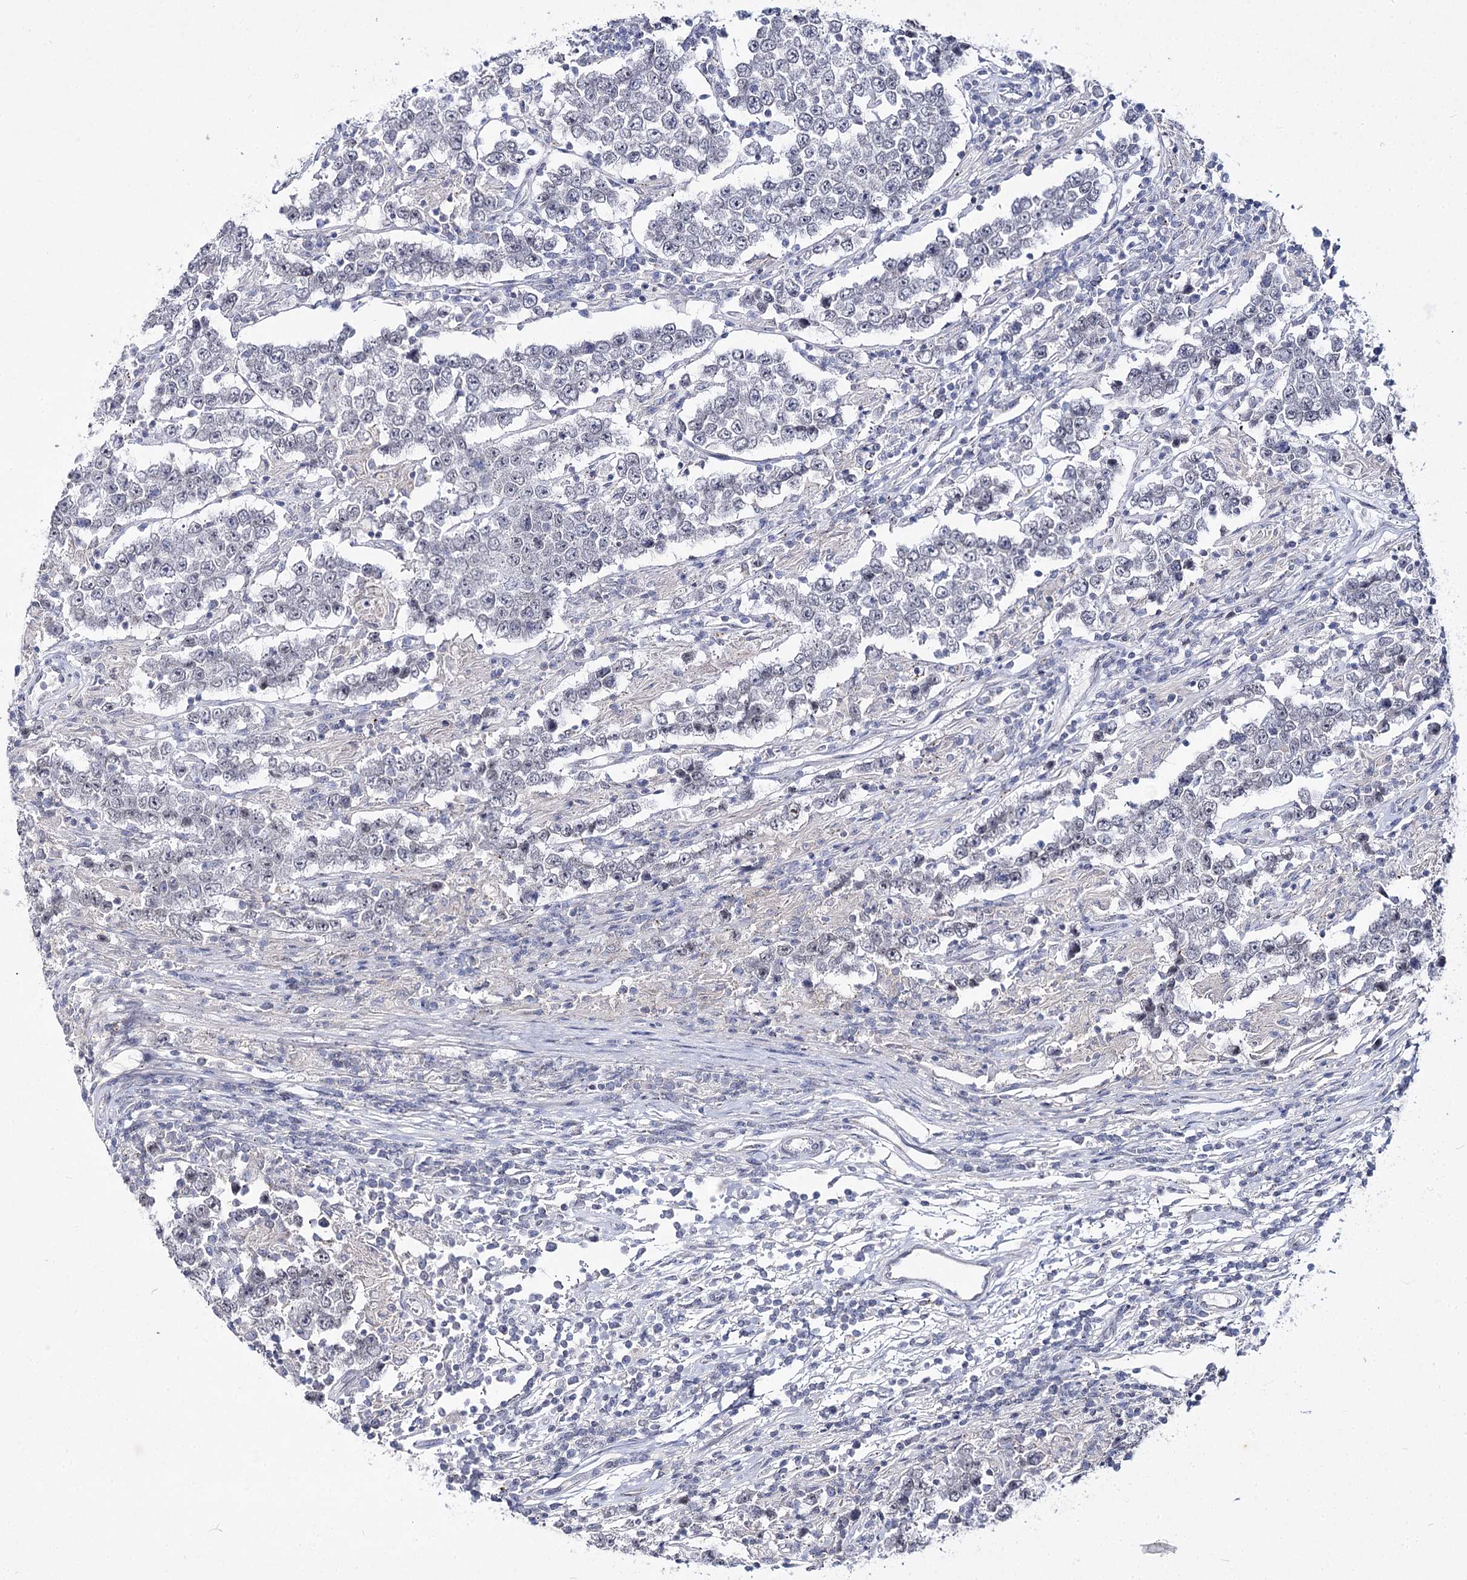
{"staining": {"intensity": "negative", "quantity": "none", "location": "none"}, "tissue": "testis cancer", "cell_type": "Tumor cells", "image_type": "cancer", "snomed": [{"axis": "morphology", "description": "Normal tissue, NOS"}, {"axis": "morphology", "description": "Urothelial carcinoma, High grade"}, {"axis": "morphology", "description": "Seminoma, NOS"}, {"axis": "morphology", "description": "Carcinoma, Embryonal, NOS"}, {"axis": "topography", "description": "Urinary bladder"}, {"axis": "topography", "description": "Testis"}], "caption": "Immunohistochemical staining of human embryonal carcinoma (testis) shows no significant positivity in tumor cells.", "gene": "ATP10B", "patient": {"sex": "male", "age": 41}}